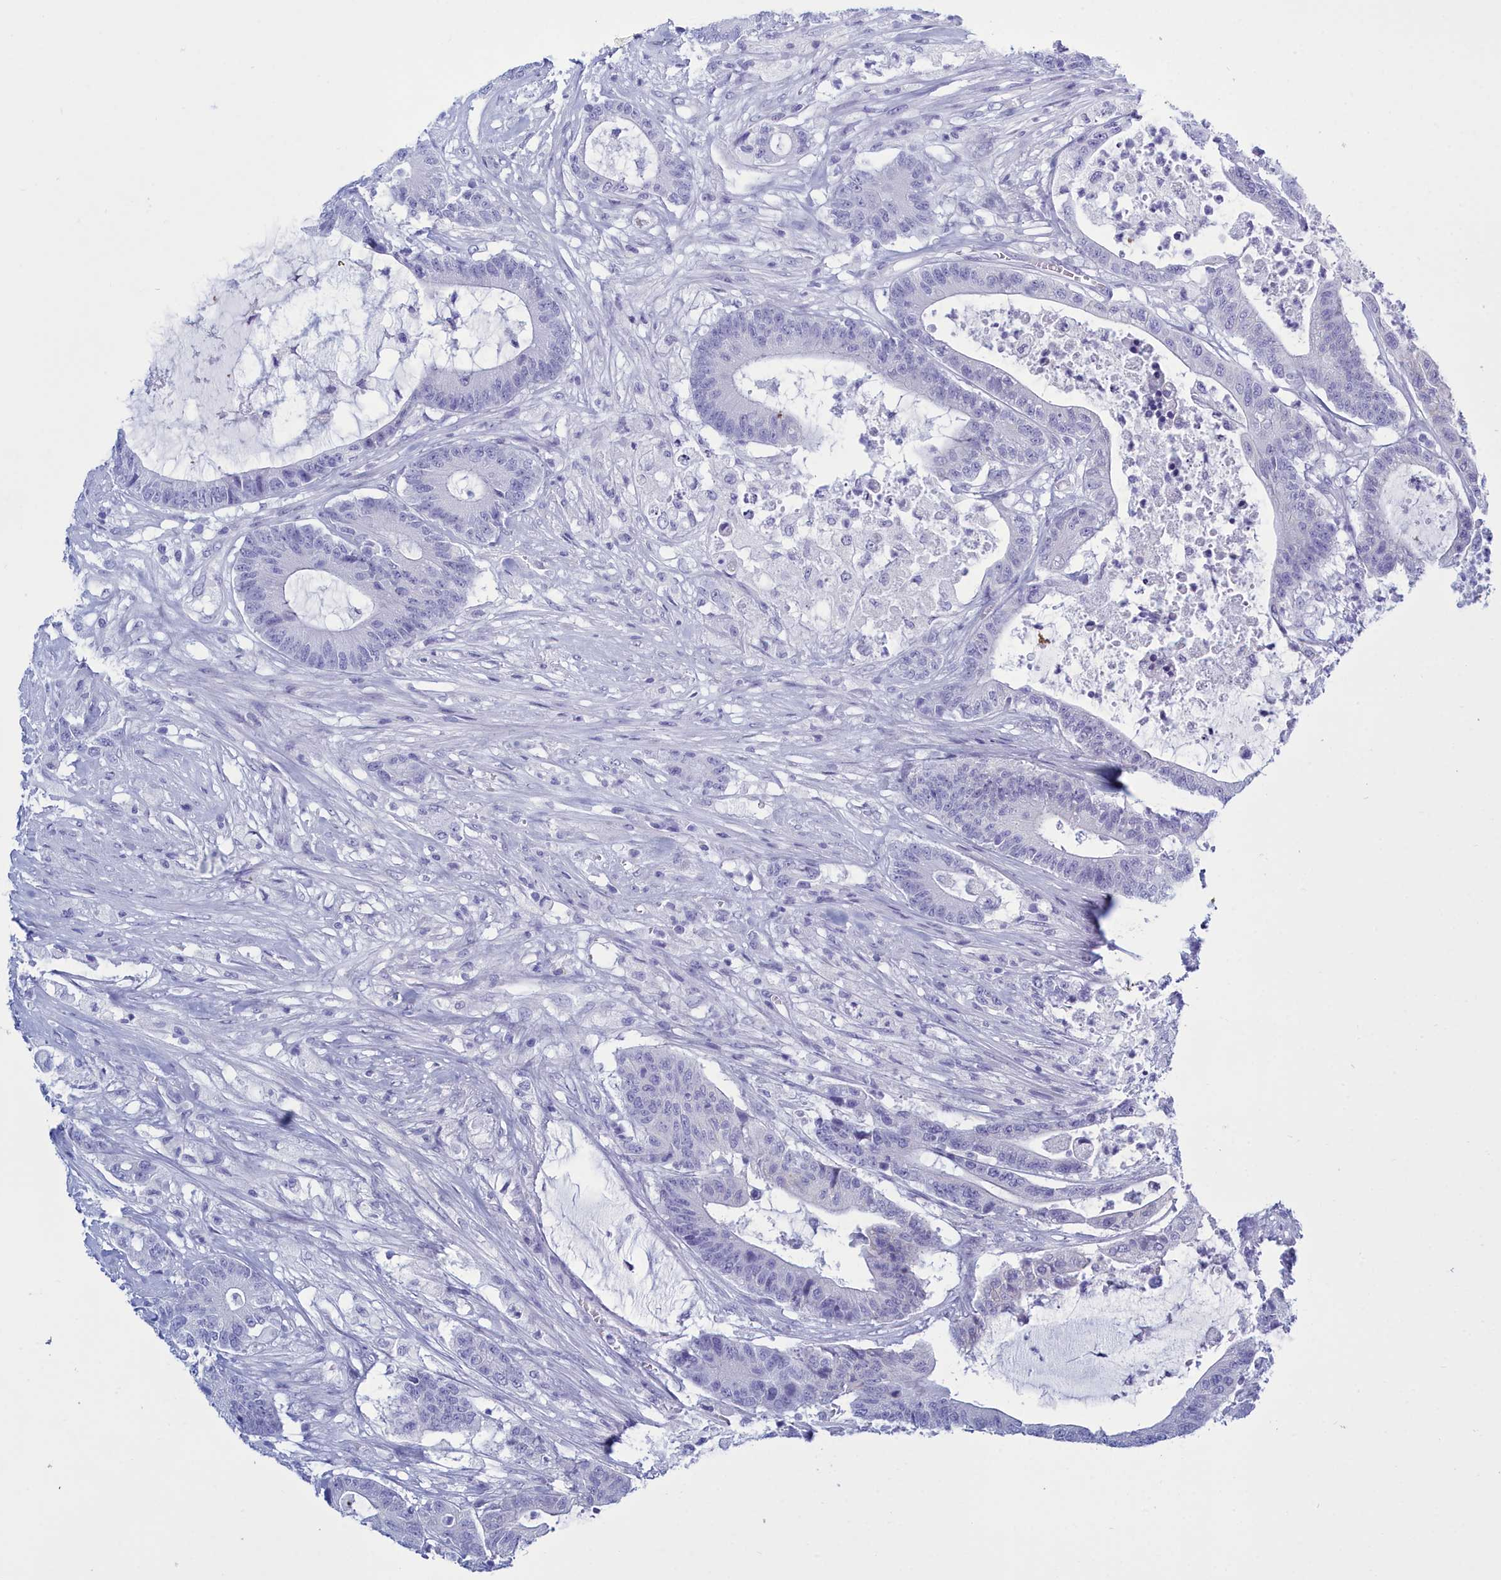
{"staining": {"intensity": "negative", "quantity": "none", "location": "none"}, "tissue": "colorectal cancer", "cell_type": "Tumor cells", "image_type": "cancer", "snomed": [{"axis": "morphology", "description": "Adenocarcinoma, NOS"}, {"axis": "topography", "description": "Colon"}], "caption": "Micrograph shows no protein expression in tumor cells of colorectal cancer tissue. Nuclei are stained in blue.", "gene": "TMEM97", "patient": {"sex": "female", "age": 84}}